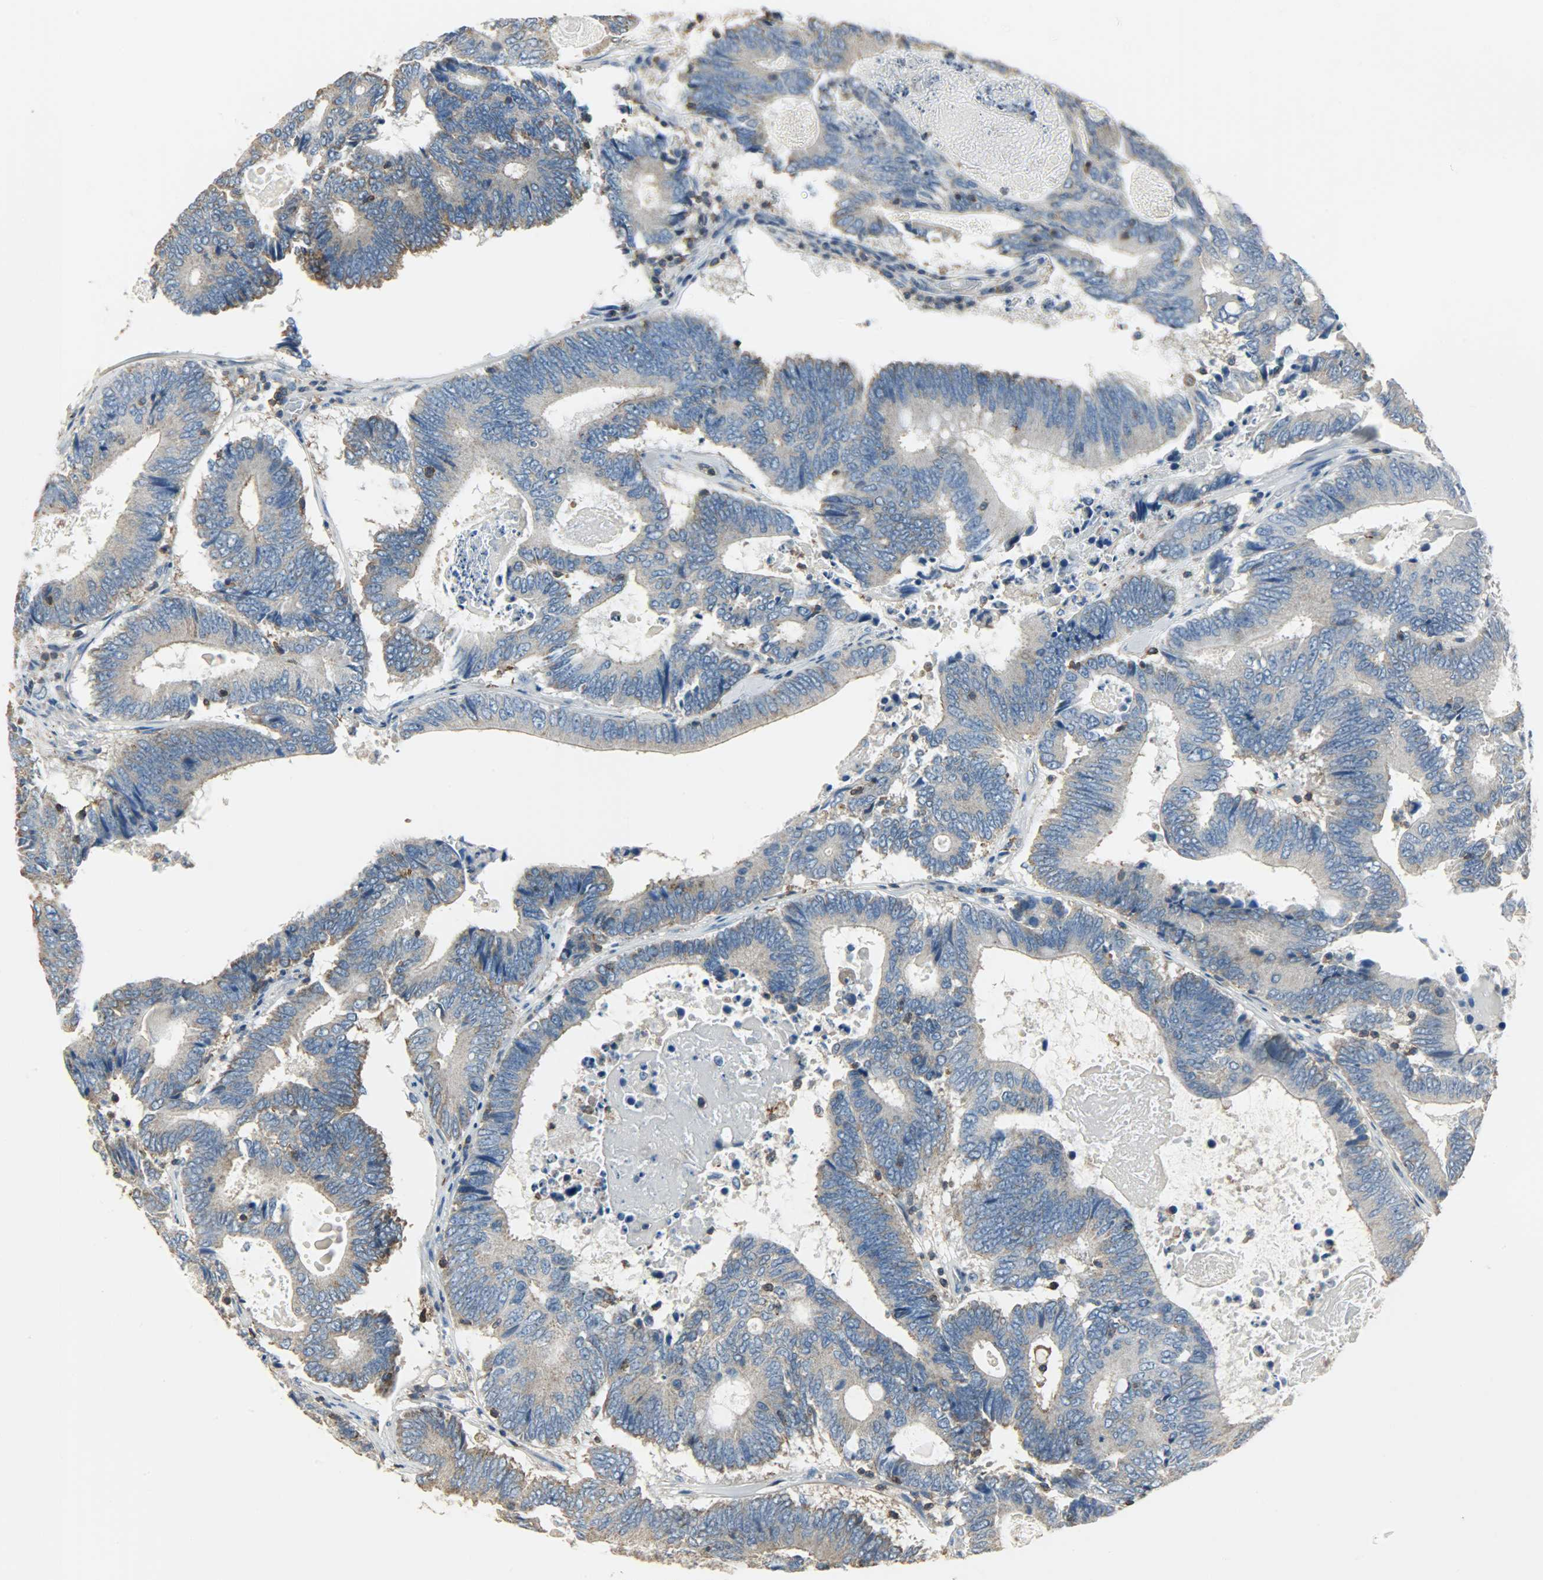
{"staining": {"intensity": "moderate", "quantity": ">75%", "location": "cytoplasmic/membranous"}, "tissue": "colorectal cancer", "cell_type": "Tumor cells", "image_type": "cancer", "snomed": [{"axis": "morphology", "description": "Adenocarcinoma, NOS"}, {"axis": "topography", "description": "Colon"}], "caption": "About >75% of tumor cells in colorectal cancer (adenocarcinoma) demonstrate moderate cytoplasmic/membranous protein positivity as visualized by brown immunohistochemical staining.", "gene": "DNAJA4", "patient": {"sex": "female", "age": 78}}